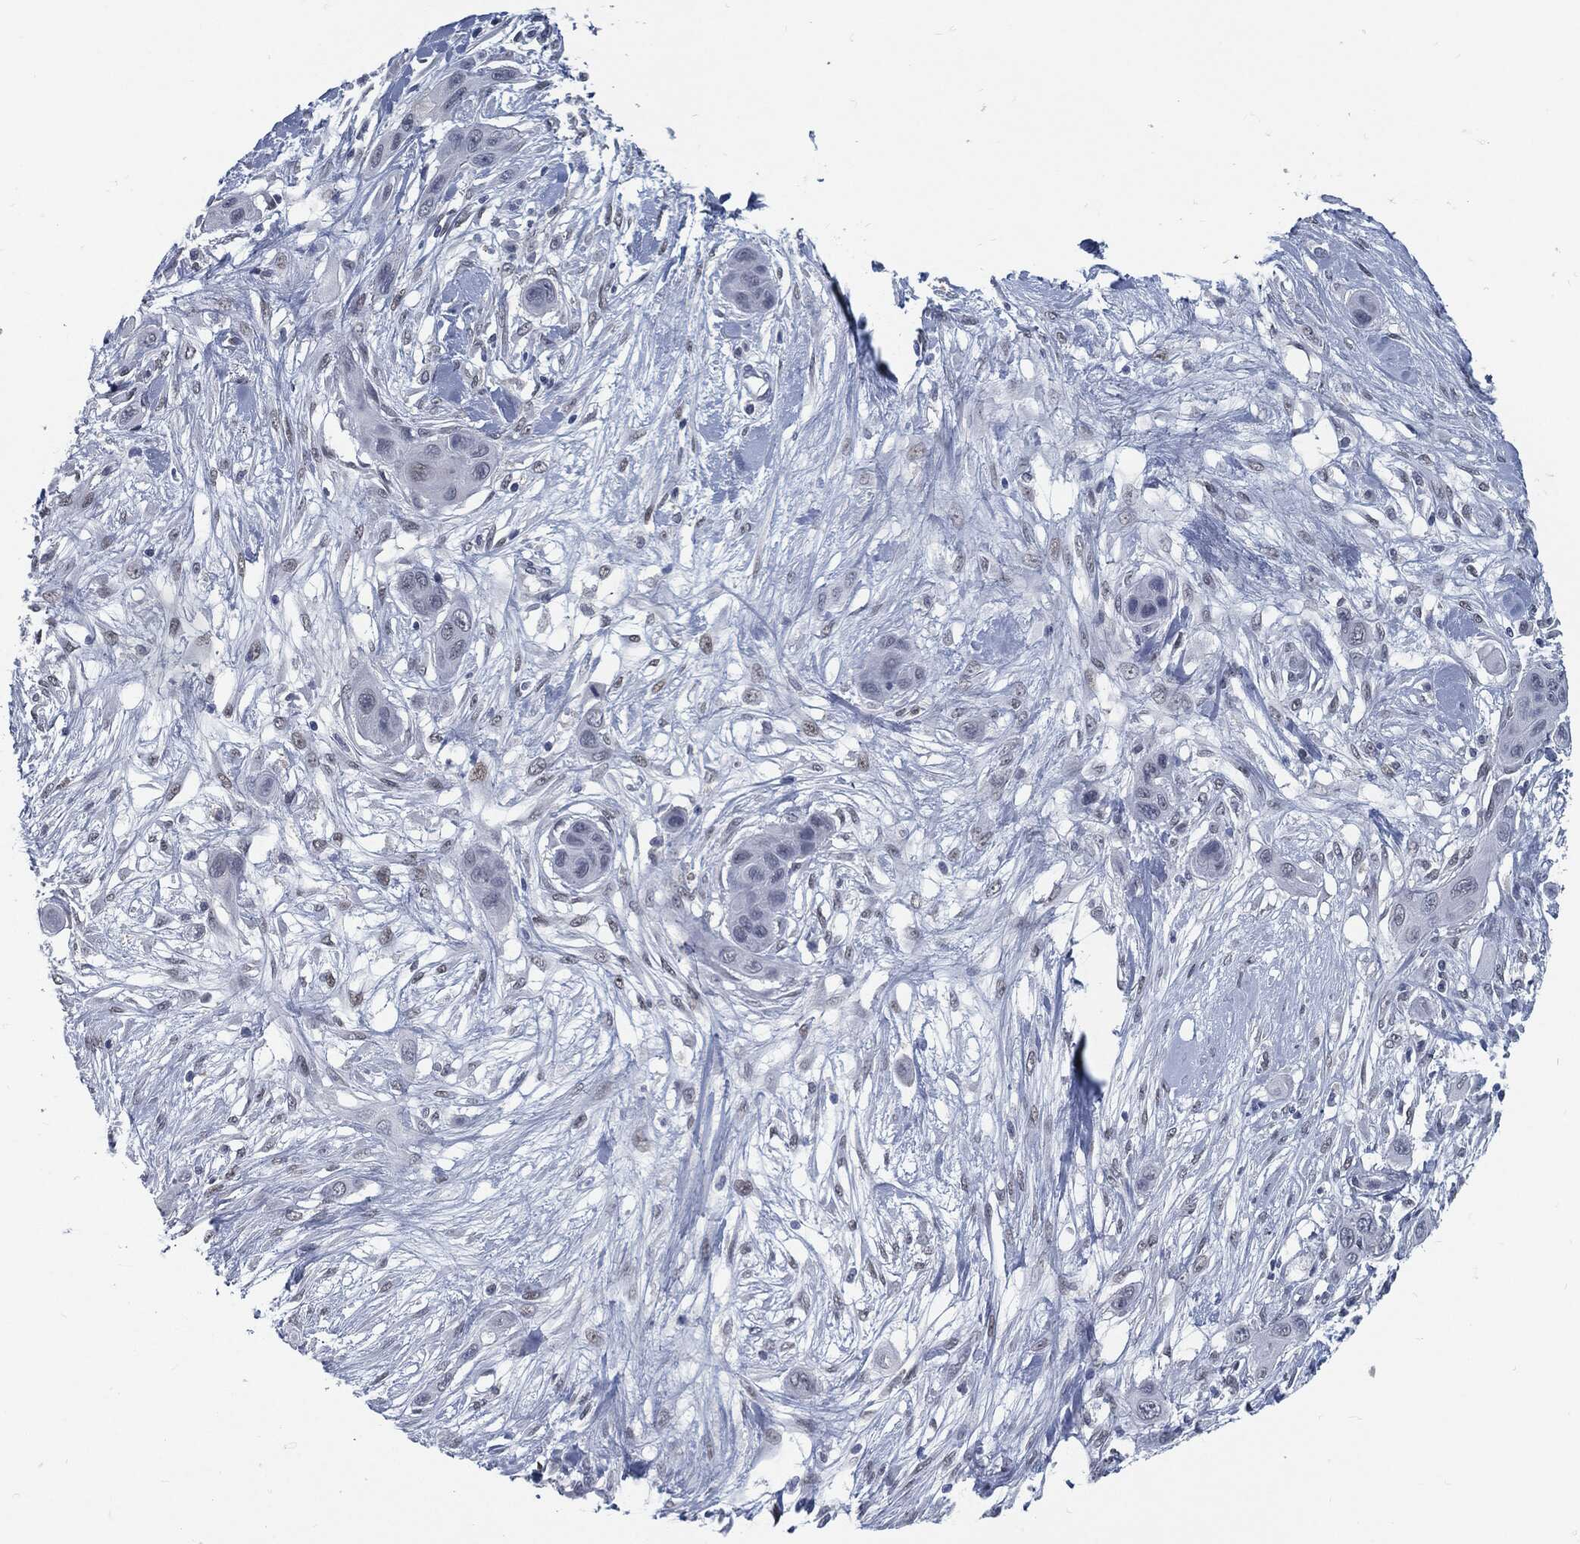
{"staining": {"intensity": "negative", "quantity": "none", "location": "none"}, "tissue": "skin cancer", "cell_type": "Tumor cells", "image_type": "cancer", "snomed": [{"axis": "morphology", "description": "Squamous cell carcinoma, NOS"}, {"axis": "topography", "description": "Skin"}], "caption": "A histopathology image of human skin cancer is negative for staining in tumor cells.", "gene": "PROM1", "patient": {"sex": "male", "age": 79}}